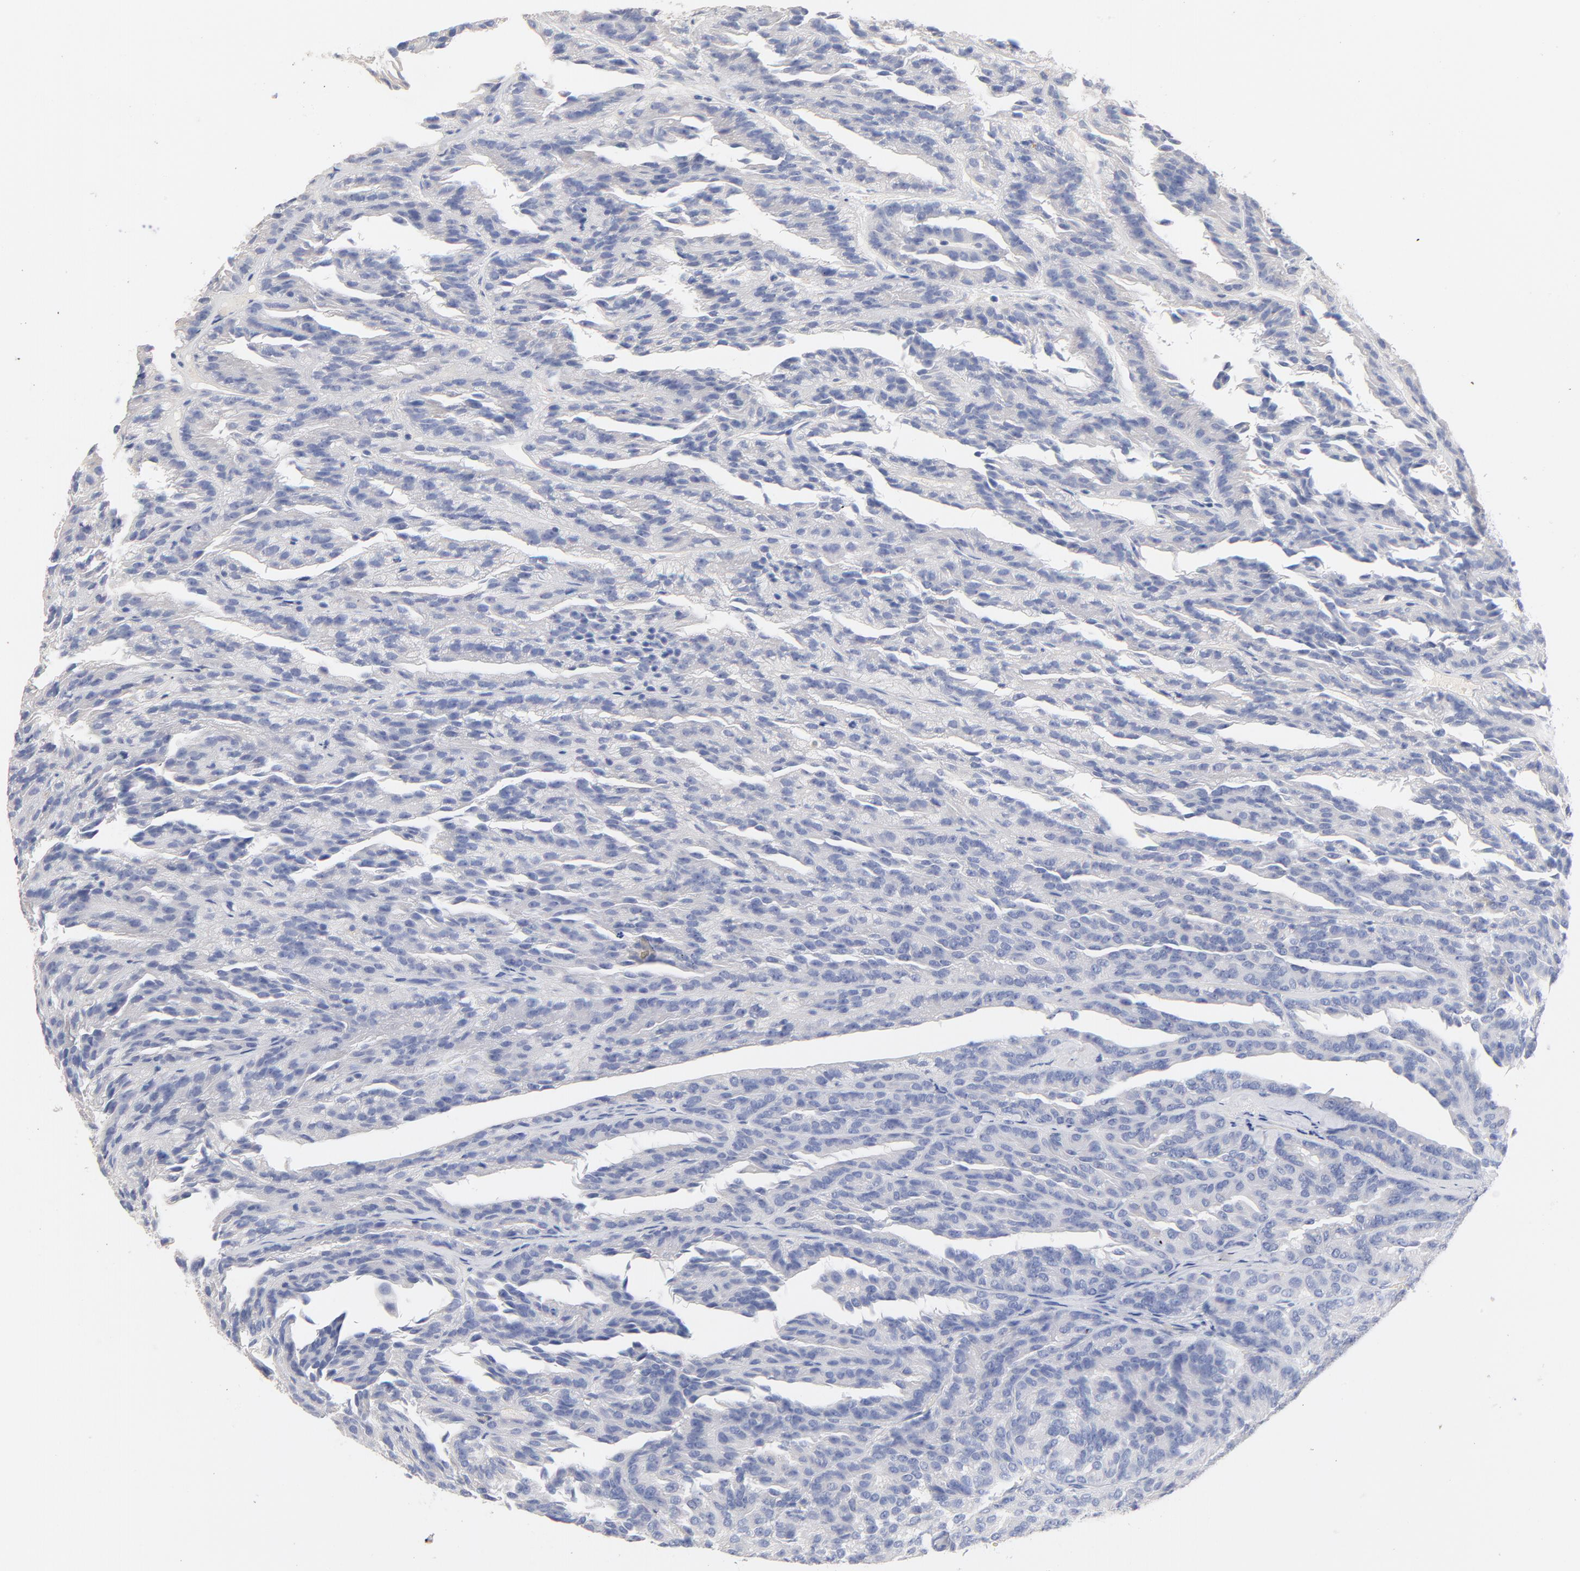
{"staining": {"intensity": "negative", "quantity": "none", "location": "none"}, "tissue": "renal cancer", "cell_type": "Tumor cells", "image_type": "cancer", "snomed": [{"axis": "morphology", "description": "Adenocarcinoma, NOS"}, {"axis": "topography", "description": "Kidney"}], "caption": "IHC micrograph of adenocarcinoma (renal) stained for a protein (brown), which shows no positivity in tumor cells.", "gene": "CPS1", "patient": {"sex": "male", "age": 46}}